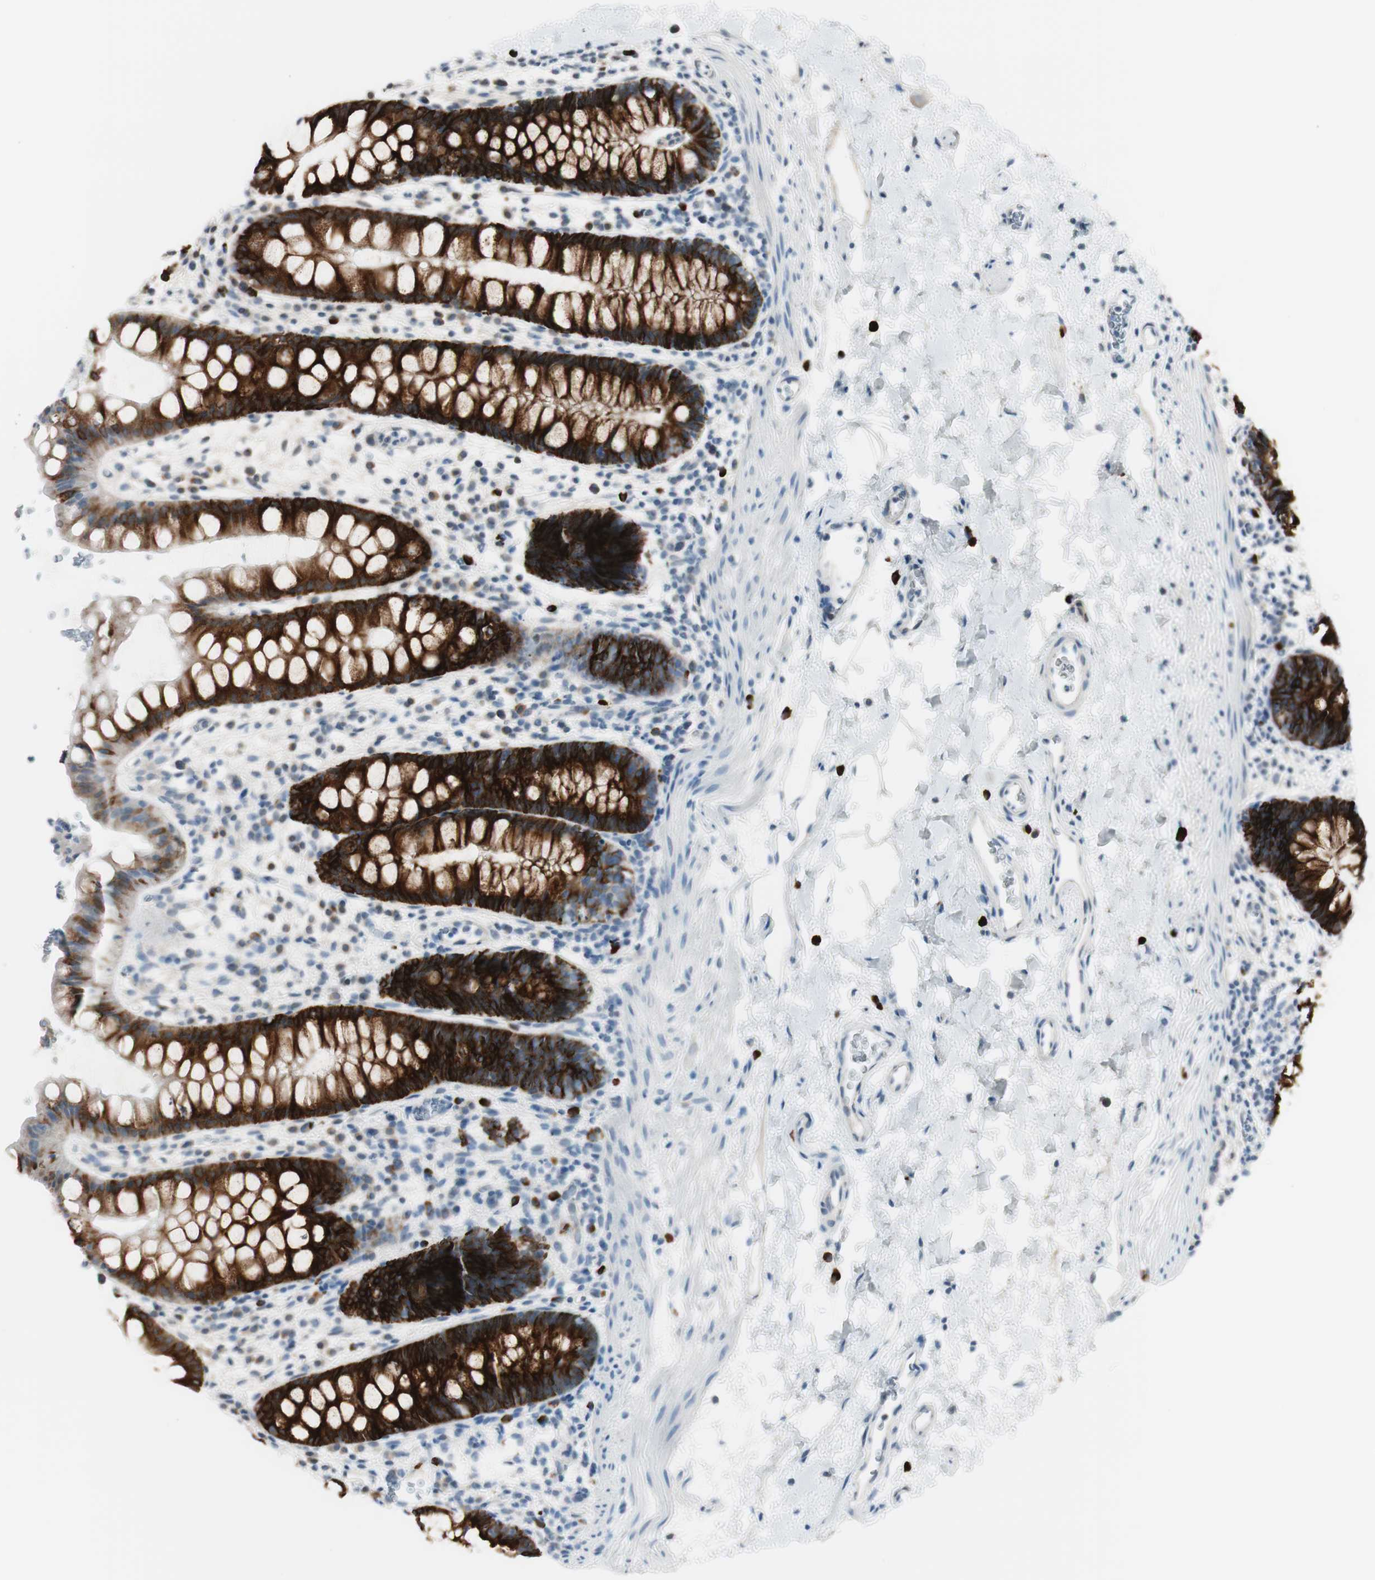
{"staining": {"intensity": "strong", "quantity": ">75%", "location": "cytoplasmic/membranous"}, "tissue": "rectum", "cell_type": "Glandular cells", "image_type": "normal", "snomed": [{"axis": "morphology", "description": "Normal tissue, NOS"}, {"axis": "topography", "description": "Rectum"}], "caption": "A high amount of strong cytoplasmic/membranous positivity is identified in about >75% of glandular cells in benign rectum.", "gene": "DLG4", "patient": {"sex": "female", "age": 24}}